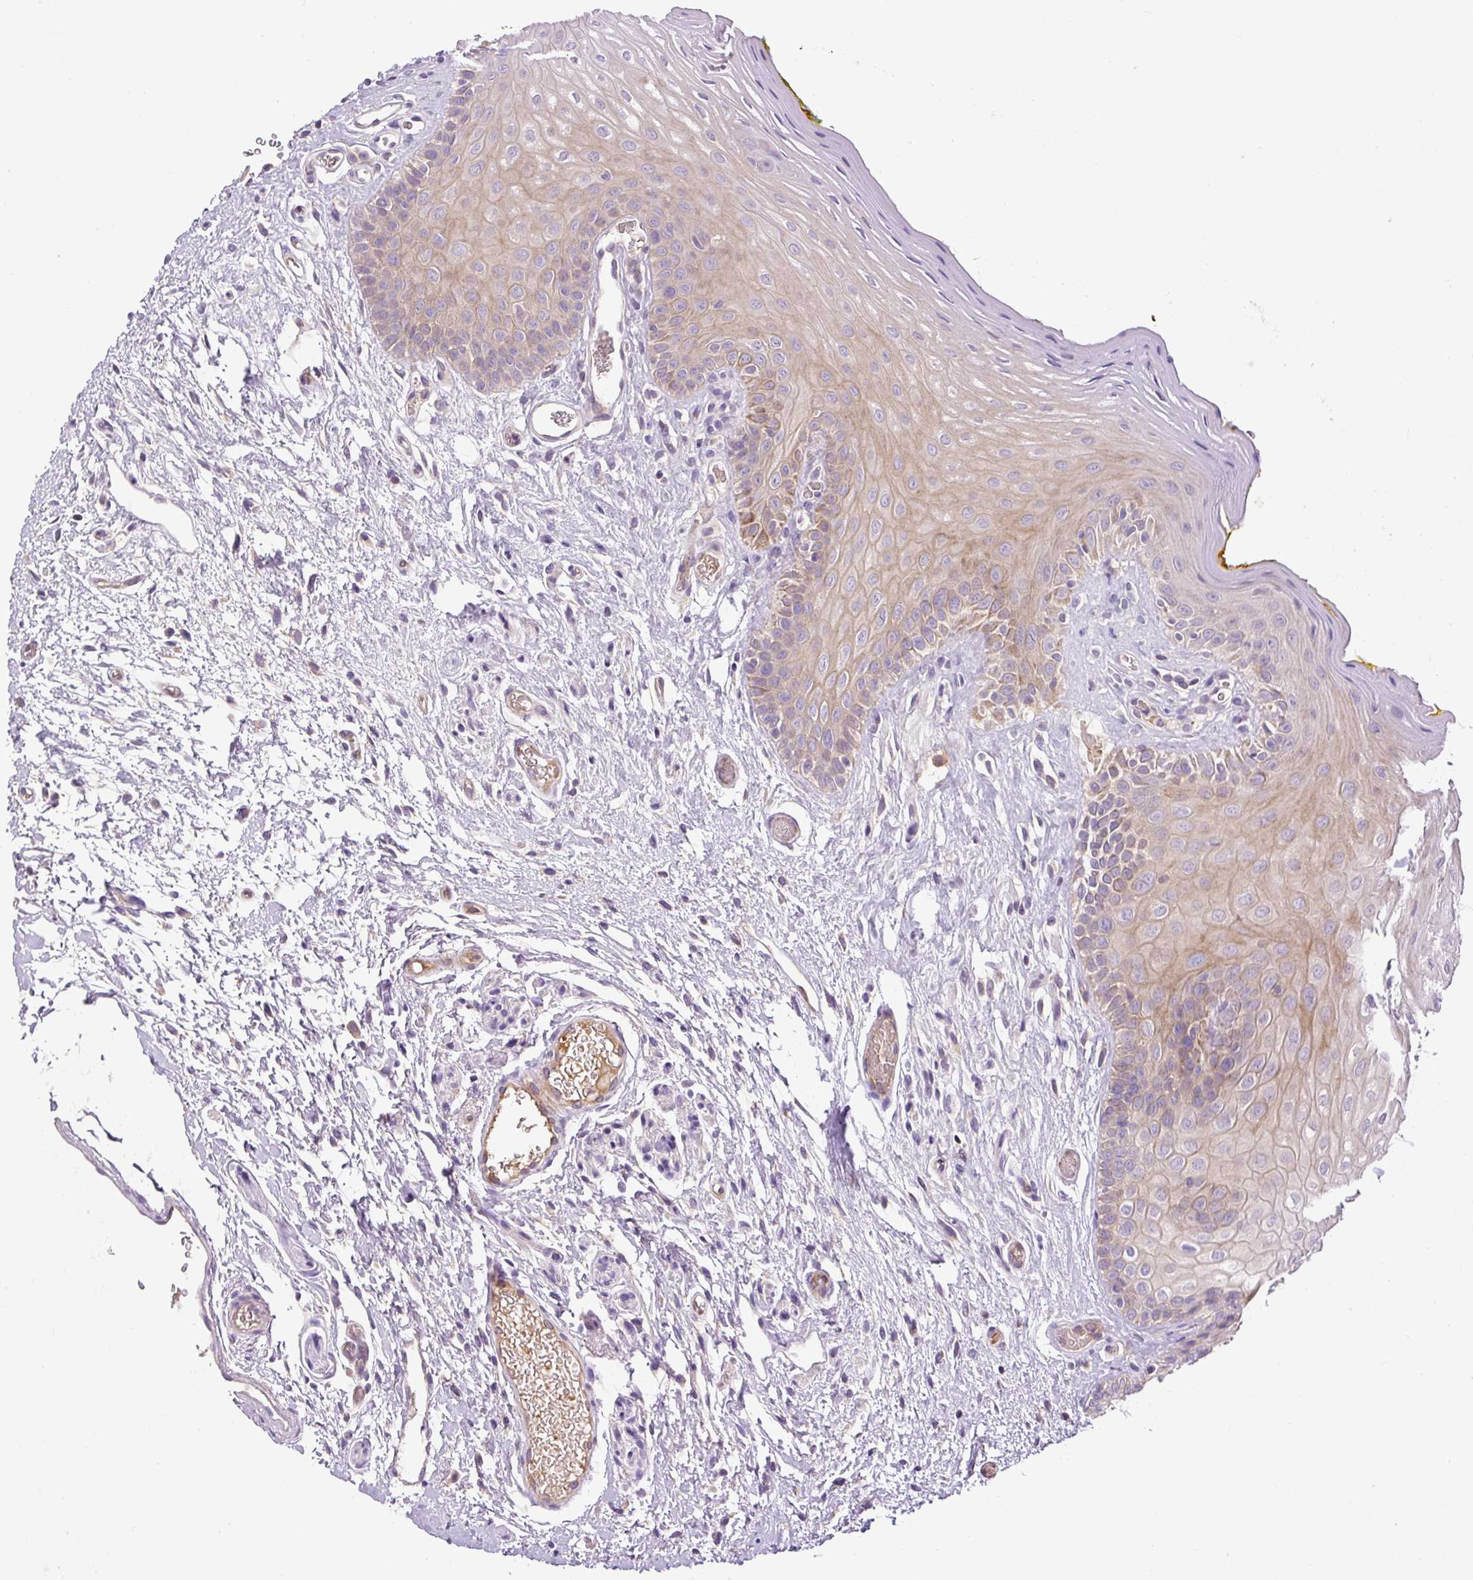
{"staining": {"intensity": "weak", "quantity": "<25%", "location": "cytoplasmic/membranous"}, "tissue": "oral mucosa", "cell_type": "Squamous epithelial cells", "image_type": "normal", "snomed": [{"axis": "morphology", "description": "Normal tissue, NOS"}, {"axis": "topography", "description": "Oral tissue"}, {"axis": "topography", "description": "Tounge, NOS"}], "caption": "This is a micrograph of immunohistochemistry (IHC) staining of benign oral mucosa, which shows no expression in squamous epithelial cells. Nuclei are stained in blue.", "gene": "CXCL13", "patient": {"sex": "female", "age": 60}}